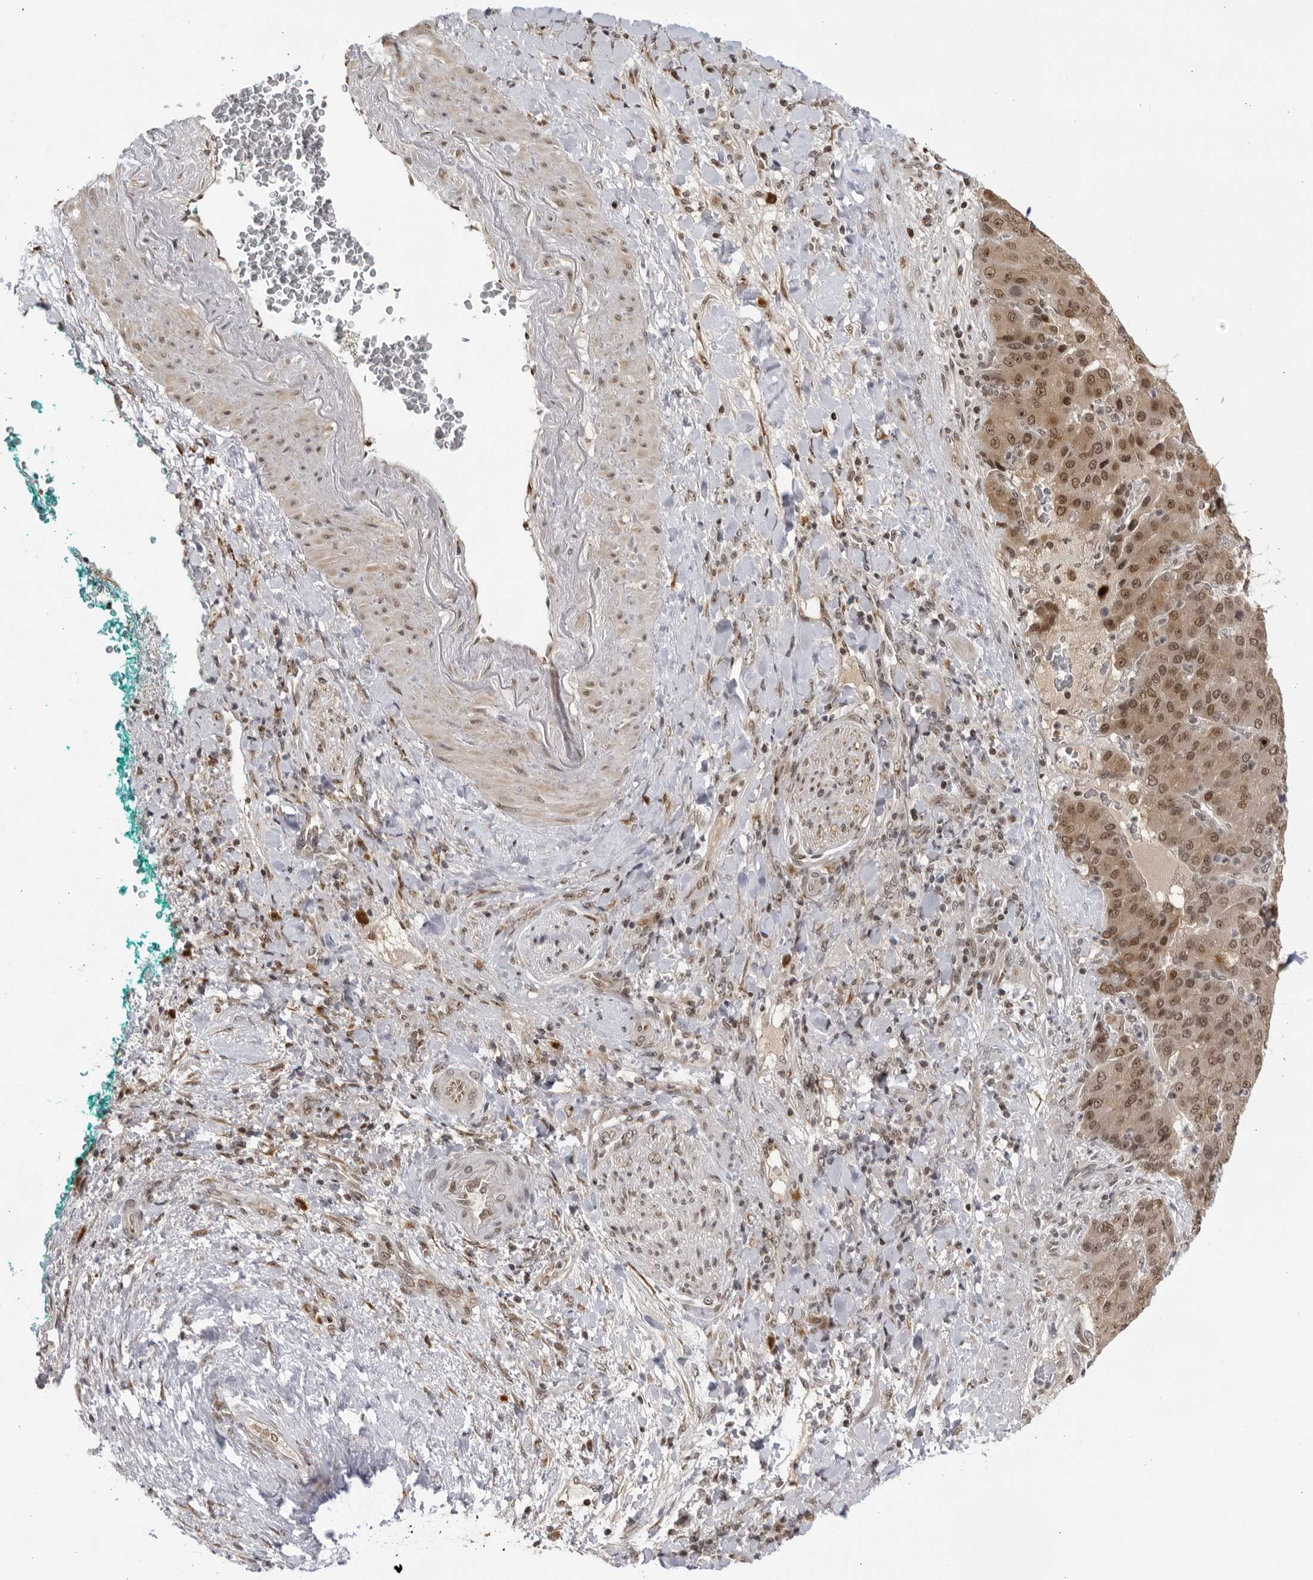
{"staining": {"intensity": "weak", "quantity": ">75%", "location": "cytoplasmic/membranous,nuclear"}, "tissue": "liver cancer", "cell_type": "Tumor cells", "image_type": "cancer", "snomed": [{"axis": "morphology", "description": "Carcinoma, Hepatocellular, NOS"}, {"axis": "topography", "description": "Liver"}], "caption": "Protein analysis of liver cancer tissue shows weak cytoplasmic/membranous and nuclear staining in about >75% of tumor cells.", "gene": "RASGEF1C", "patient": {"sex": "male", "age": 65}}